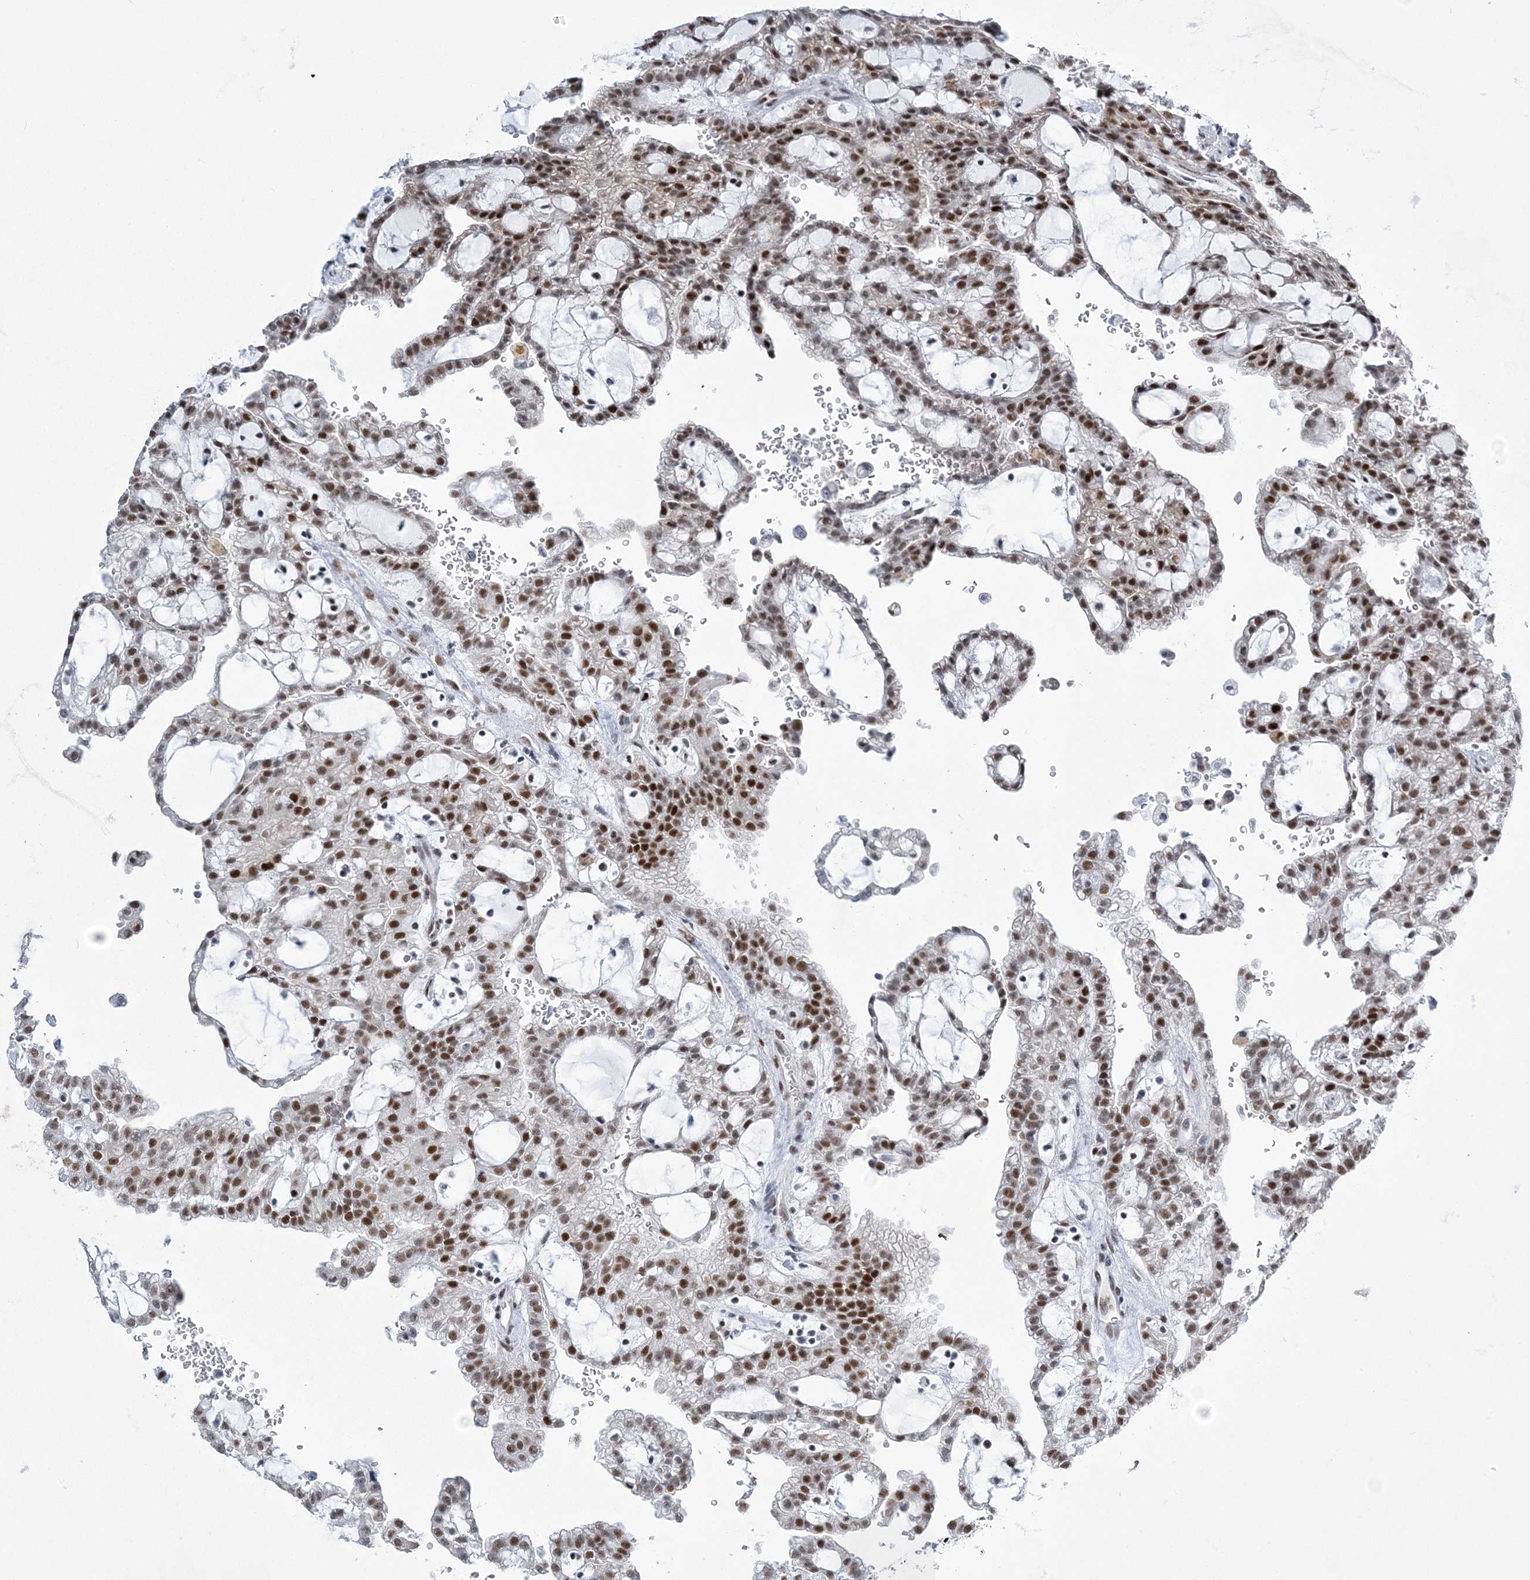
{"staining": {"intensity": "strong", "quantity": ">75%", "location": "nuclear"}, "tissue": "renal cancer", "cell_type": "Tumor cells", "image_type": "cancer", "snomed": [{"axis": "morphology", "description": "Adenocarcinoma, NOS"}, {"axis": "topography", "description": "Kidney"}], "caption": "Renal cancer tissue reveals strong nuclear staining in approximately >75% of tumor cells, visualized by immunohistochemistry.", "gene": "ZBTB7A", "patient": {"sex": "male", "age": 63}}